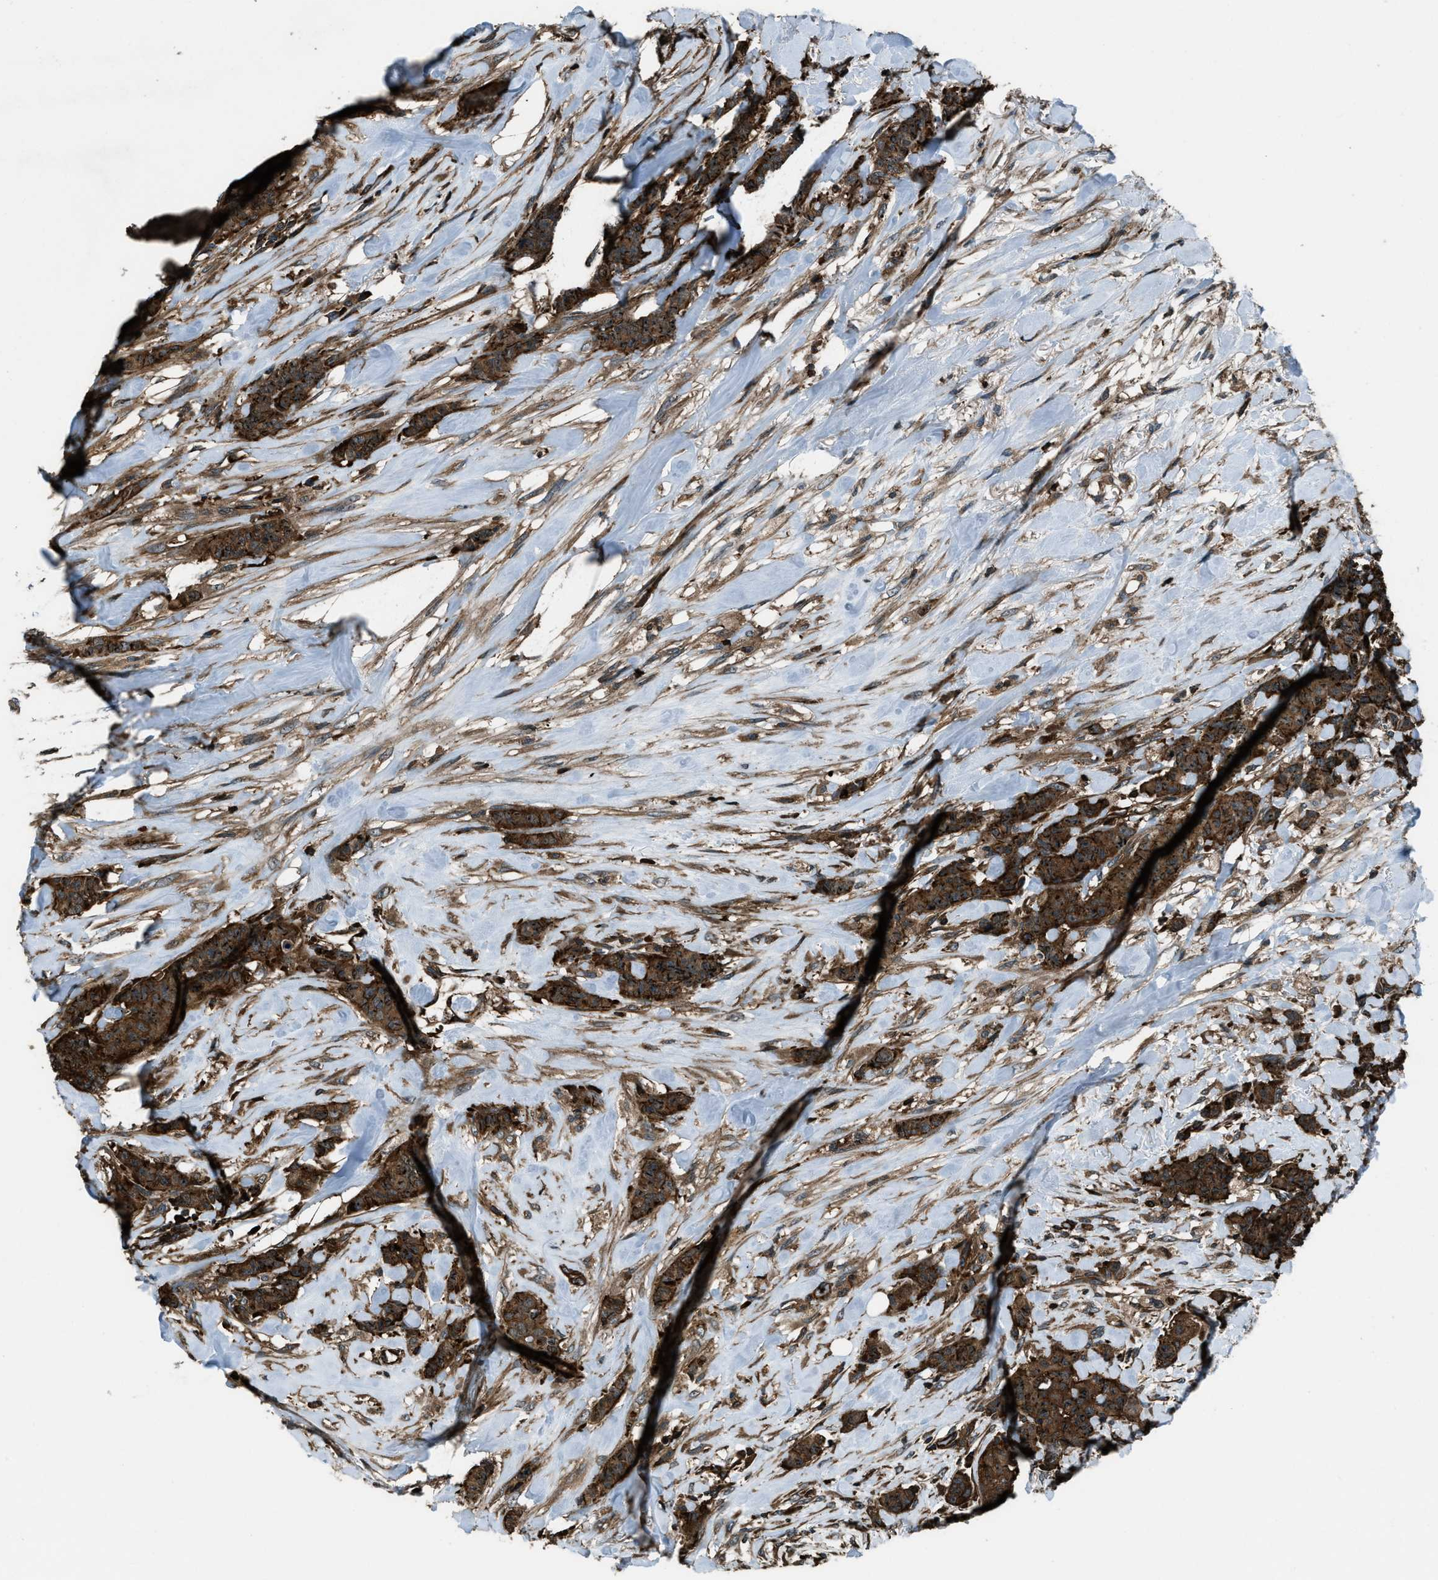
{"staining": {"intensity": "strong", "quantity": ">75%", "location": "cytoplasmic/membranous"}, "tissue": "breast cancer", "cell_type": "Tumor cells", "image_type": "cancer", "snomed": [{"axis": "morphology", "description": "Normal tissue, NOS"}, {"axis": "morphology", "description": "Duct carcinoma"}, {"axis": "topography", "description": "Breast"}], "caption": "IHC image of neoplastic tissue: breast cancer stained using IHC exhibits high levels of strong protein expression localized specifically in the cytoplasmic/membranous of tumor cells, appearing as a cytoplasmic/membranous brown color.", "gene": "SNX30", "patient": {"sex": "female", "age": 40}}